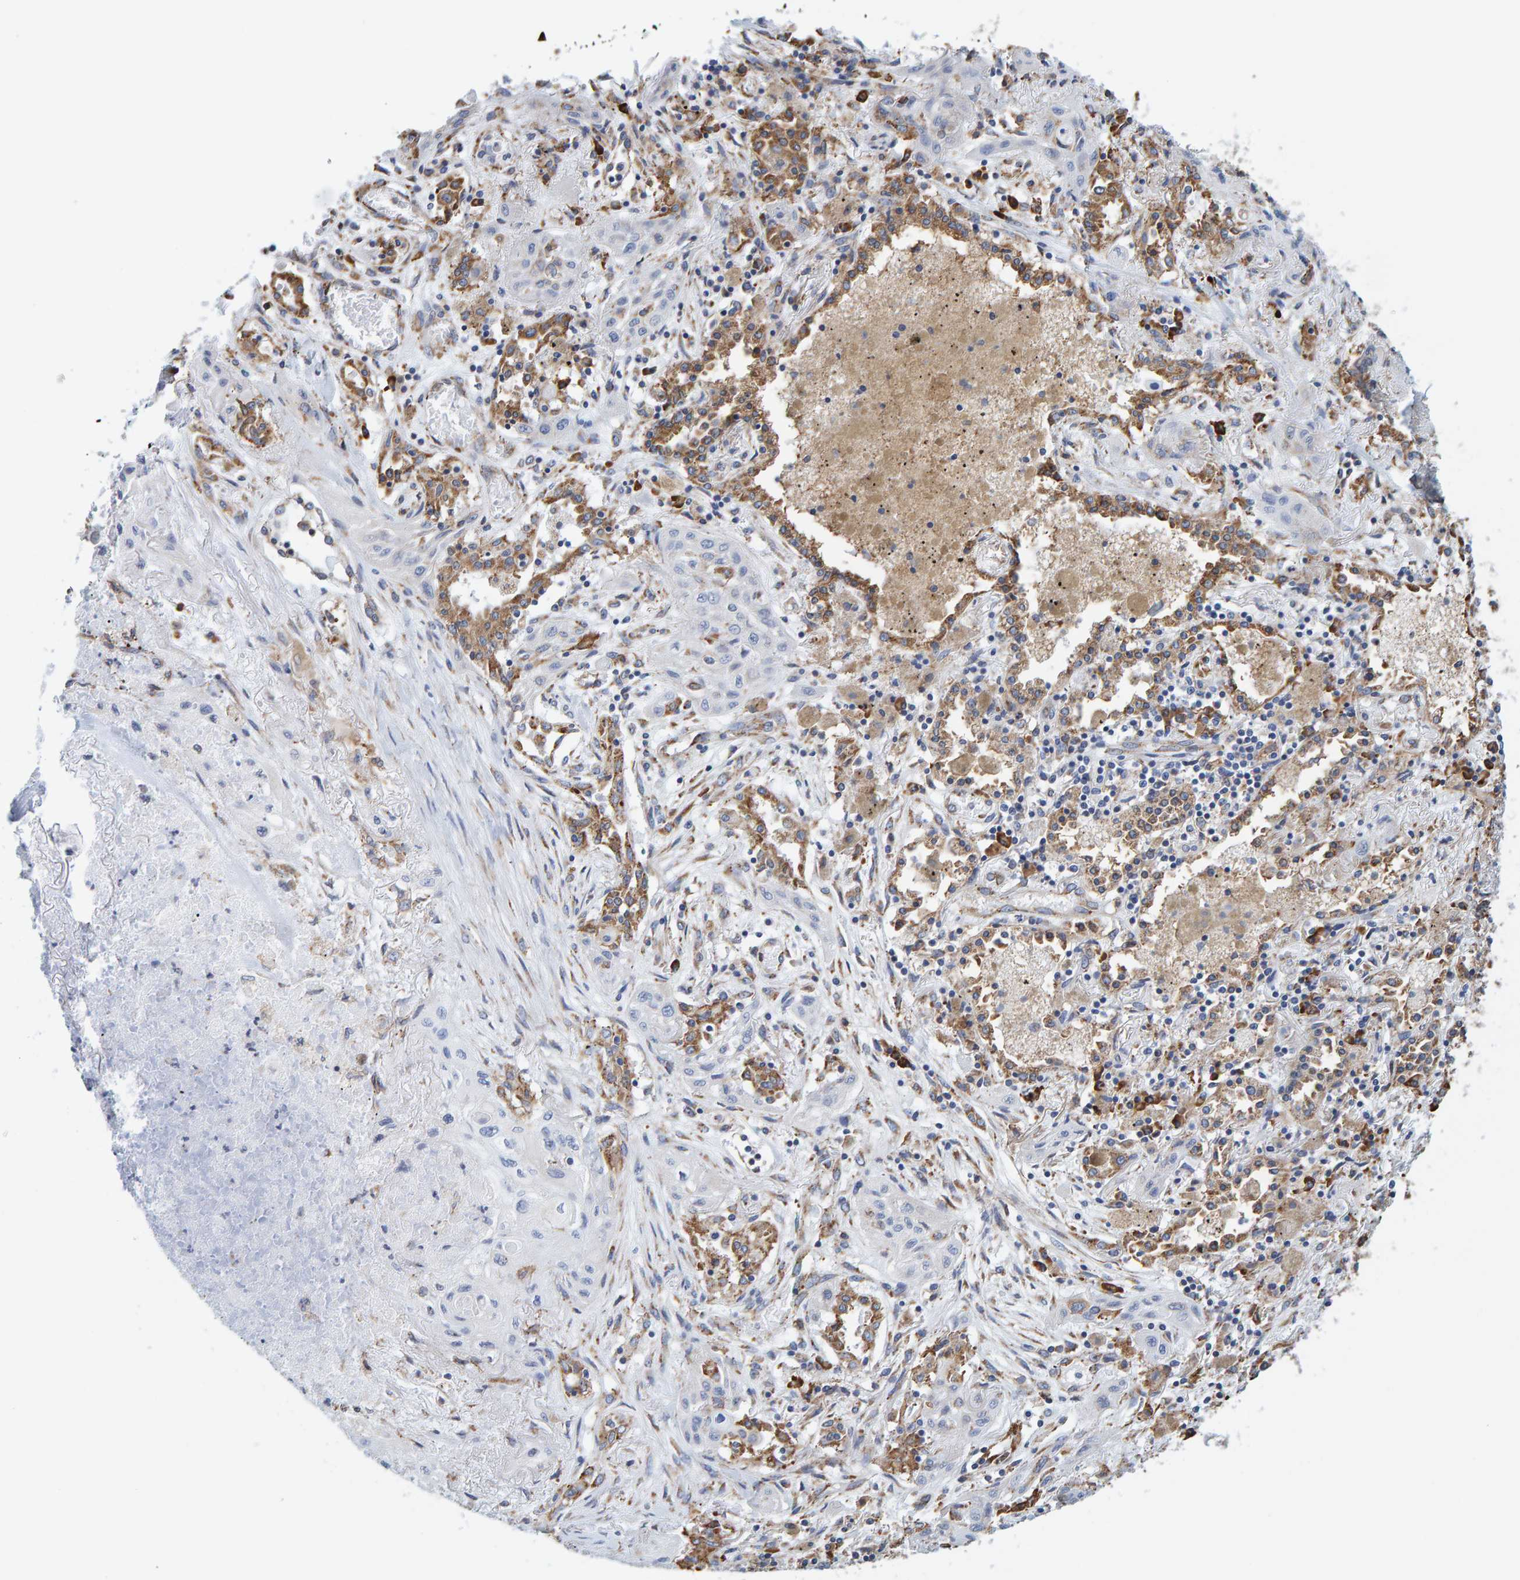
{"staining": {"intensity": "negative", "quantity": "none", "location": "none"}, "tissue": "lung cancer", "cell_type": "Tumor cells", "image_type": "cancer", "snomed": [{"axis": "morphology", "description": "Squamous cell carcinoma, NOS"}, {"axis": "topography", "description": "Lung"}], "caption": "Tumor cells show no significant staining in lung cancer (squamous cell carcinoma). Nuclei are stained in blue.", "gene": "SGPL1", "patient": {"sex": "female", "age": 47}}